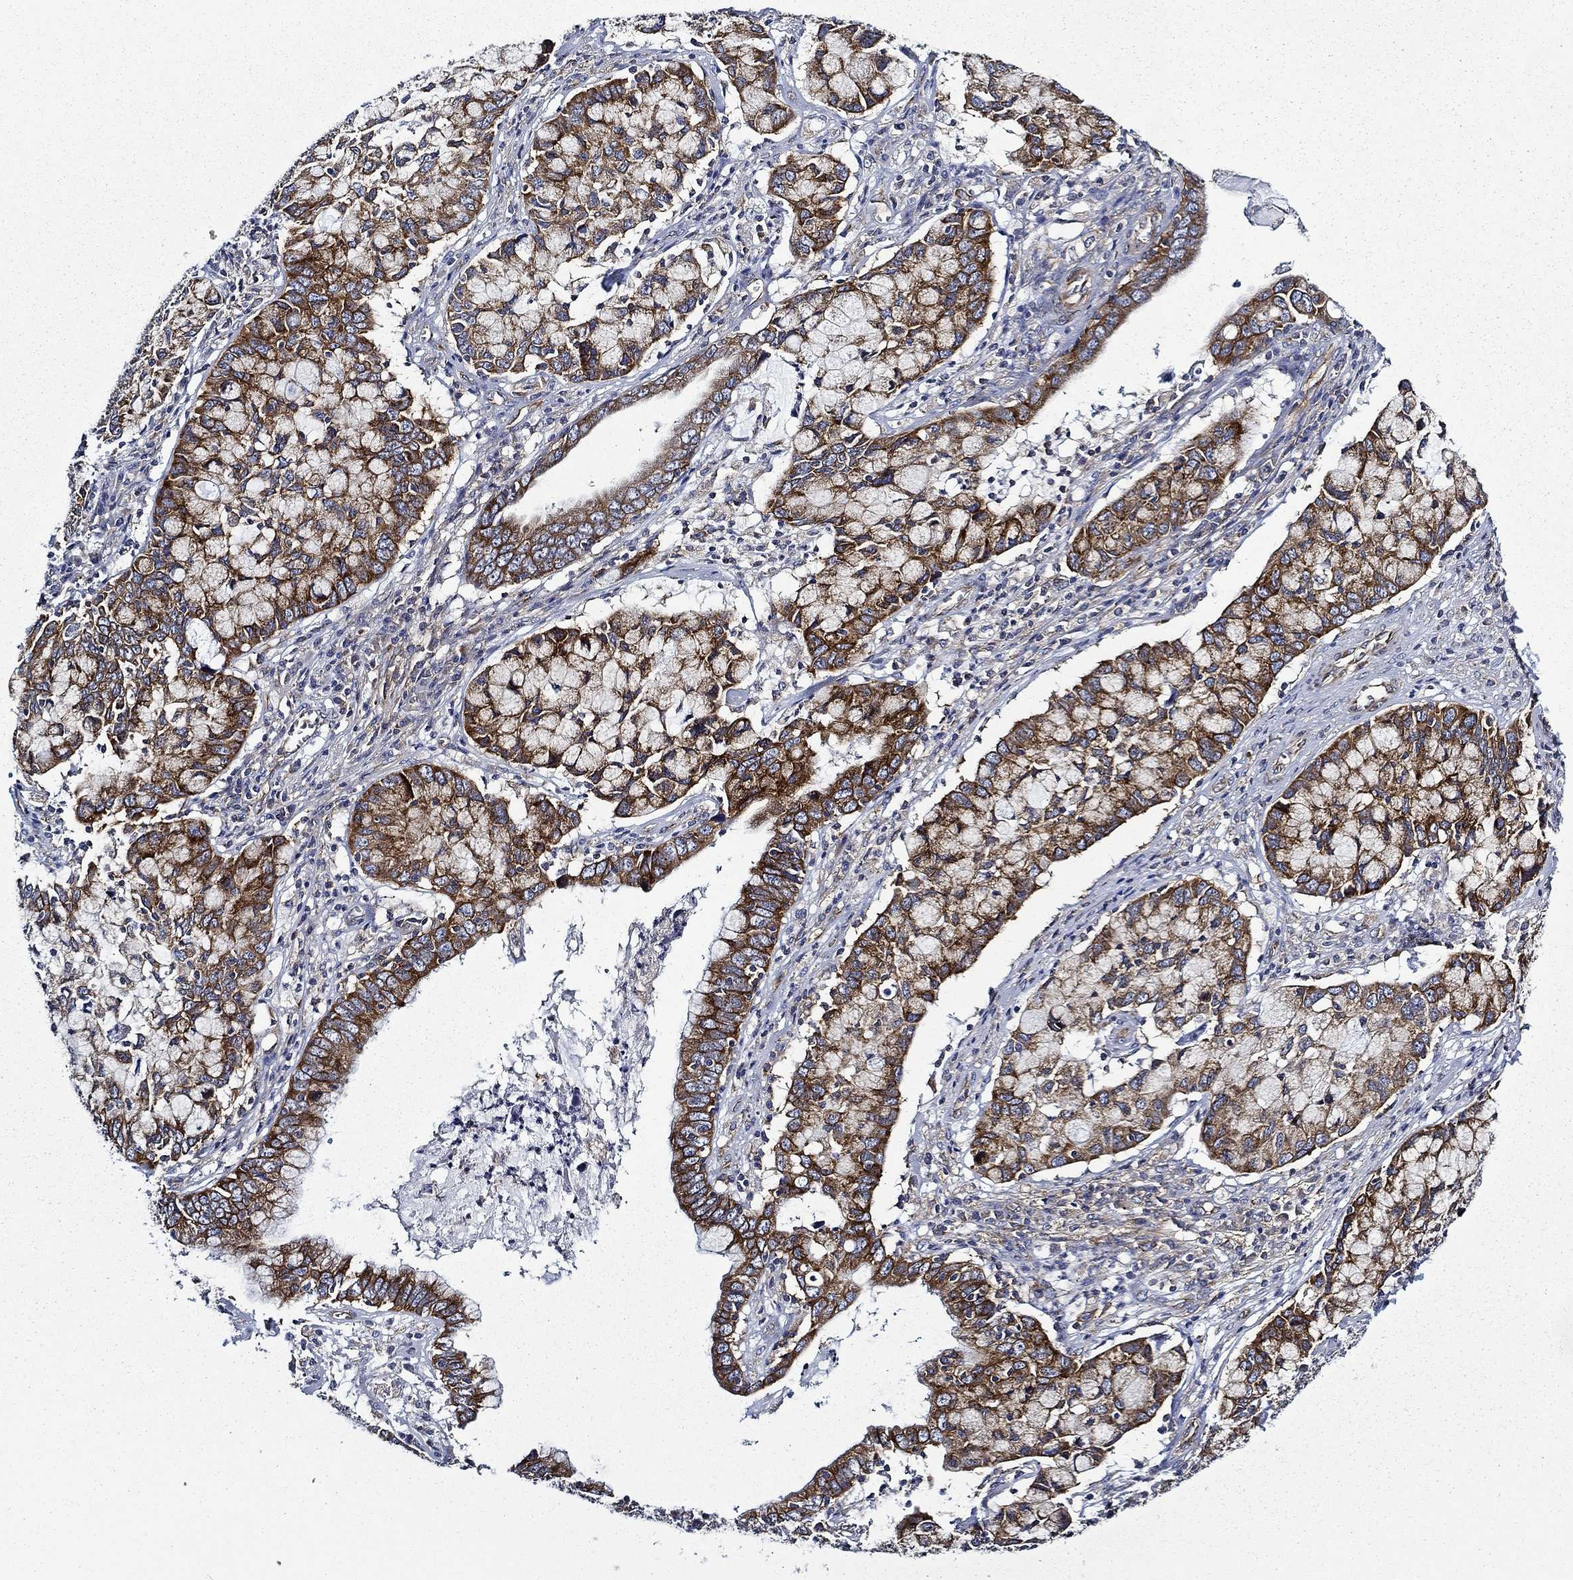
{"staining": {"intensity": "strong", "quantity": ">75%", "location": "cytoplasmic/membranous"}, "tissue": "cervical cancer", "cell_type": "Tumor cells", "image_type": "cancer", "snomed": [{"axis": "morphology", "description": "Adenocarcinoma, NOS"}, {"axis": "topography", "description": "Cervix"}], "caption": "This is an image of immunohistochemistry (IHC) staining of adenocarcinoma (cervical), which shows strong positivity in the cytoplasmic/membranous of tumor cells.", "gene": "FXR1", "patient": {"sex": "female", "age": 40}}